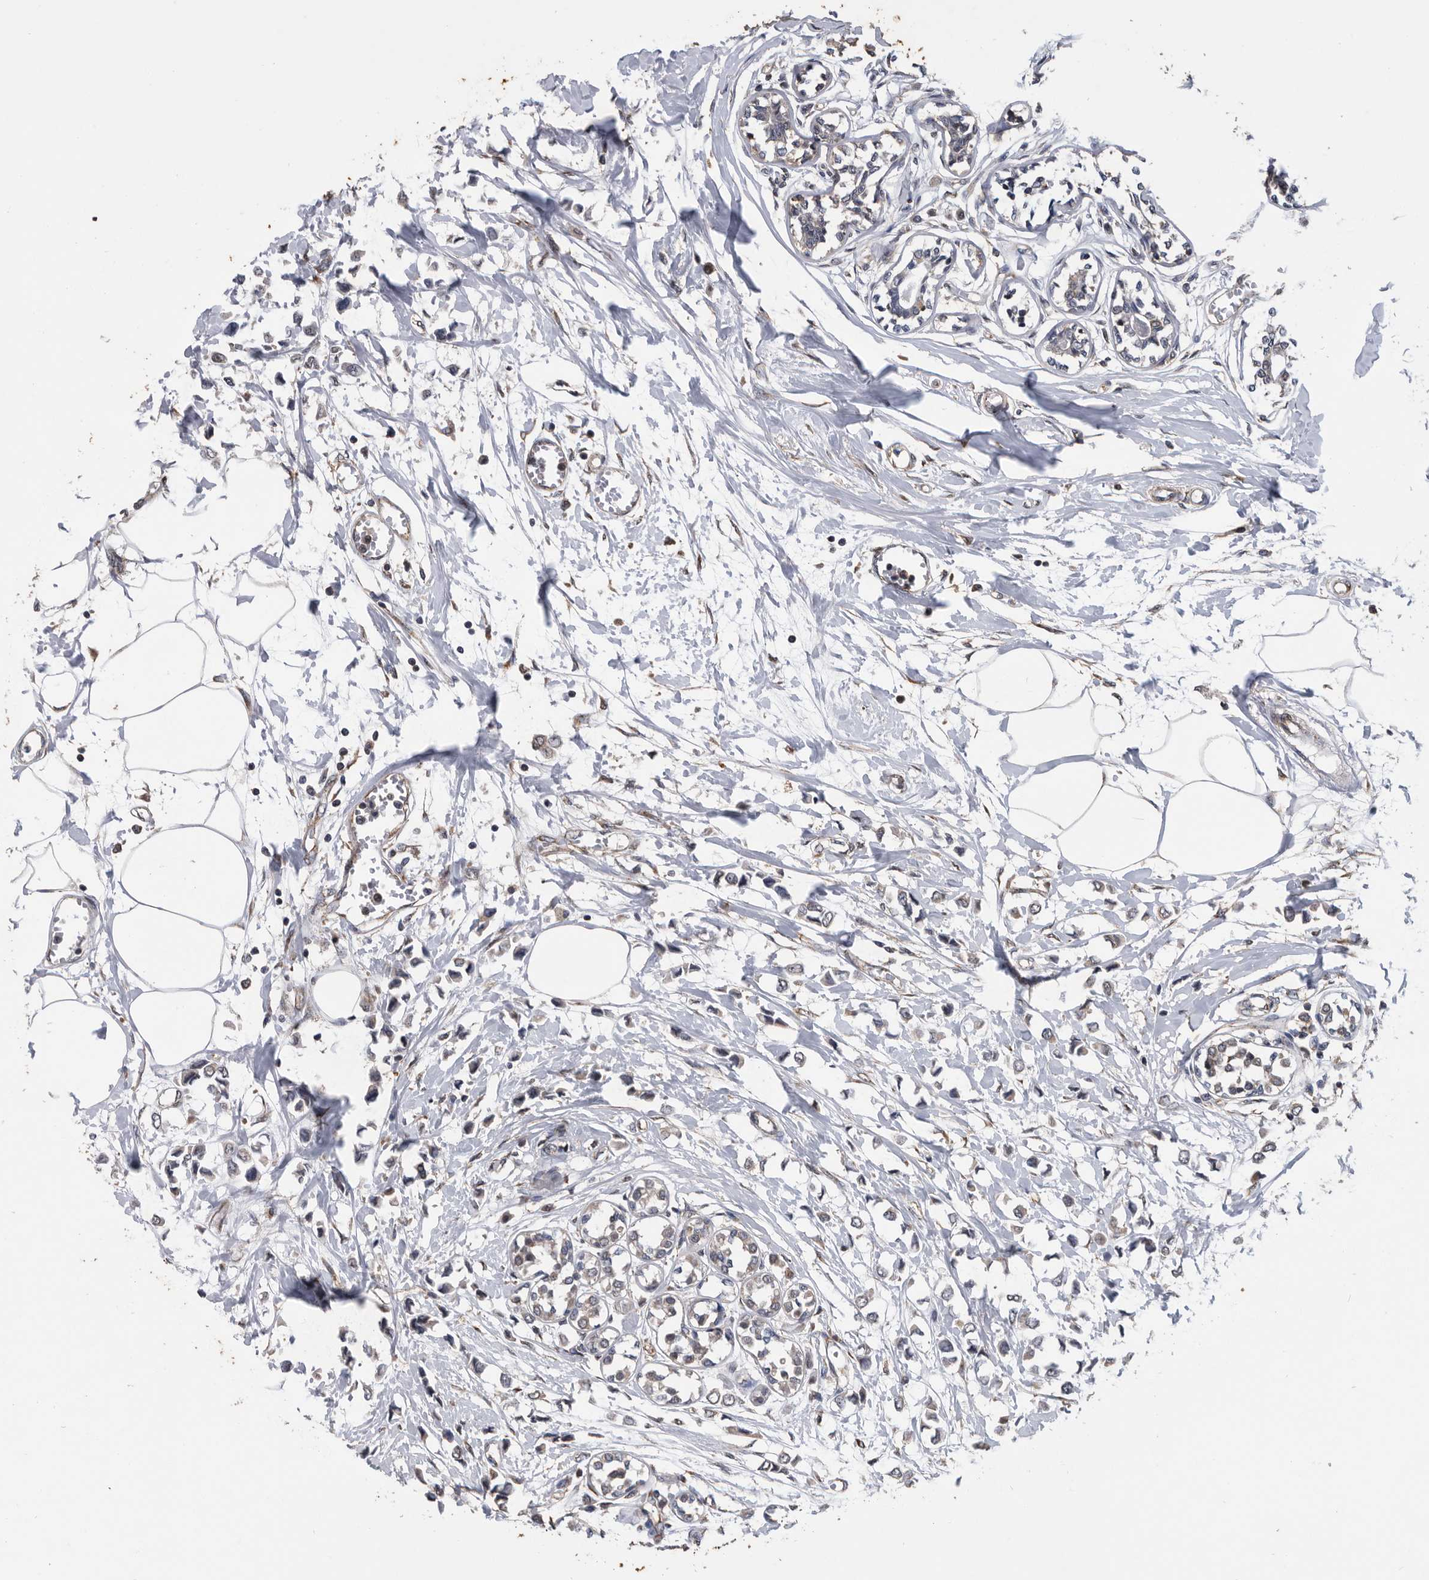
{"staining": {"intensity": "weak", "quantity": "<25%", "location": "cytoplasmic/membranous"}, "tissue": "breast cancer", "cell_type": "Tumor cells", "image_type": "cancer", "snomed": [{"axis": "morphology", "description": "Lobular carcinoma"}, {"axis": "topography", "description": "Breast"}], "caption": "Breast cancer was stained to show a protein in brown. There is no significant staining in tumor cells.", "gene": "NRBP1", "patient": {"sex": "female", "age": 51}}